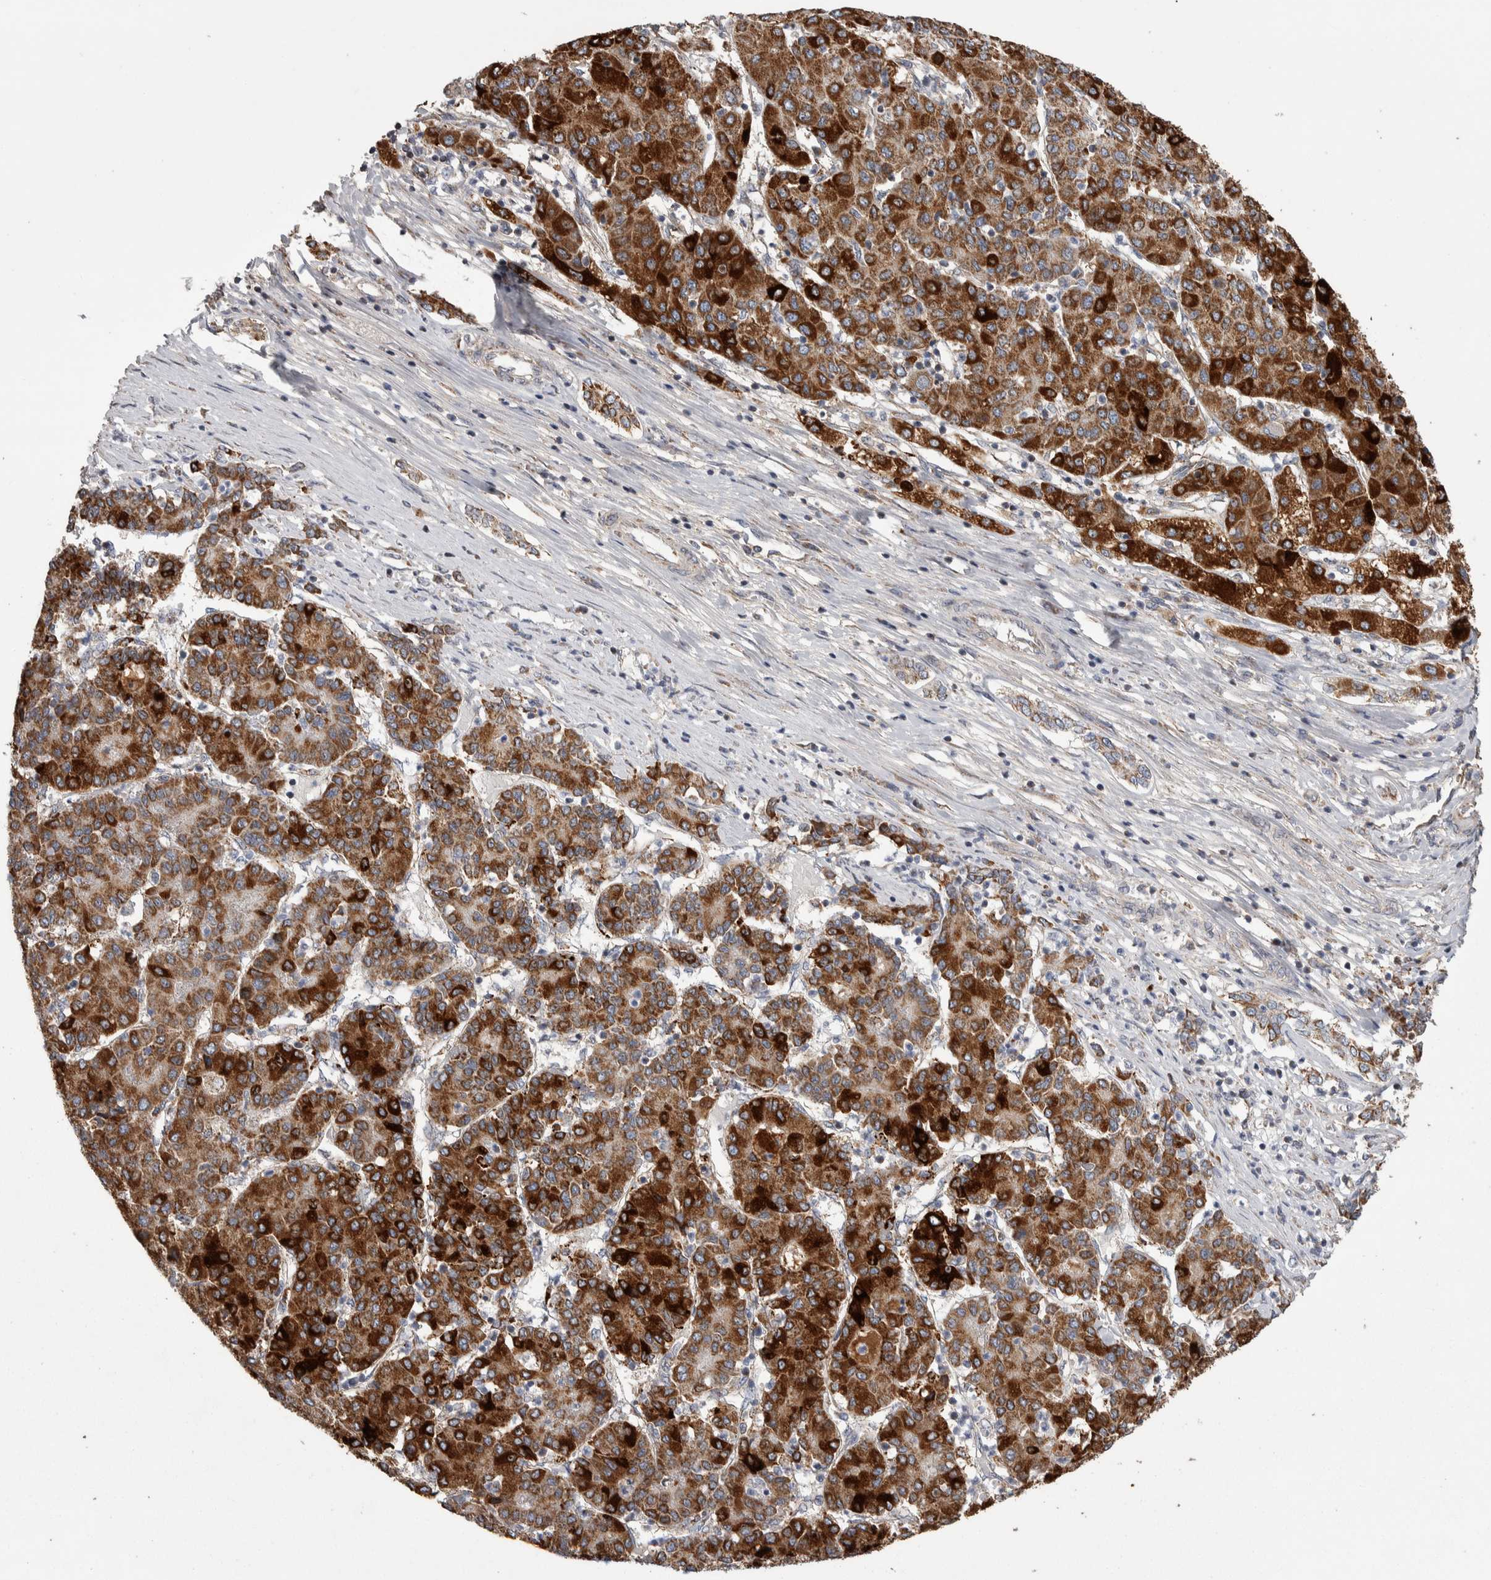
{"staining": {"intensity": "strong", "quantity": ">75%", "location": "cytoplasmic/membranous"}, "tissue": "liver cancer", "cell_type": "Tumor cells", "image_type": "cancer", "snomed": [{"axis": "morphology", "description": "Carcinoma, Hepatocellular, NOS"}, {"axis": "topography", "description": "Liver"}], "caption": "Liver cancer (hepatocellular carcinoma) was stained to show a protein in brown. There is high levels of strong cytoplasmic/membranous expression in about >75% of tumor cells. (Brightfield microscopy of DAB IHC at high magnification).", "gene": "SCO1", "patient": {"sex": "male", "age": 65}}